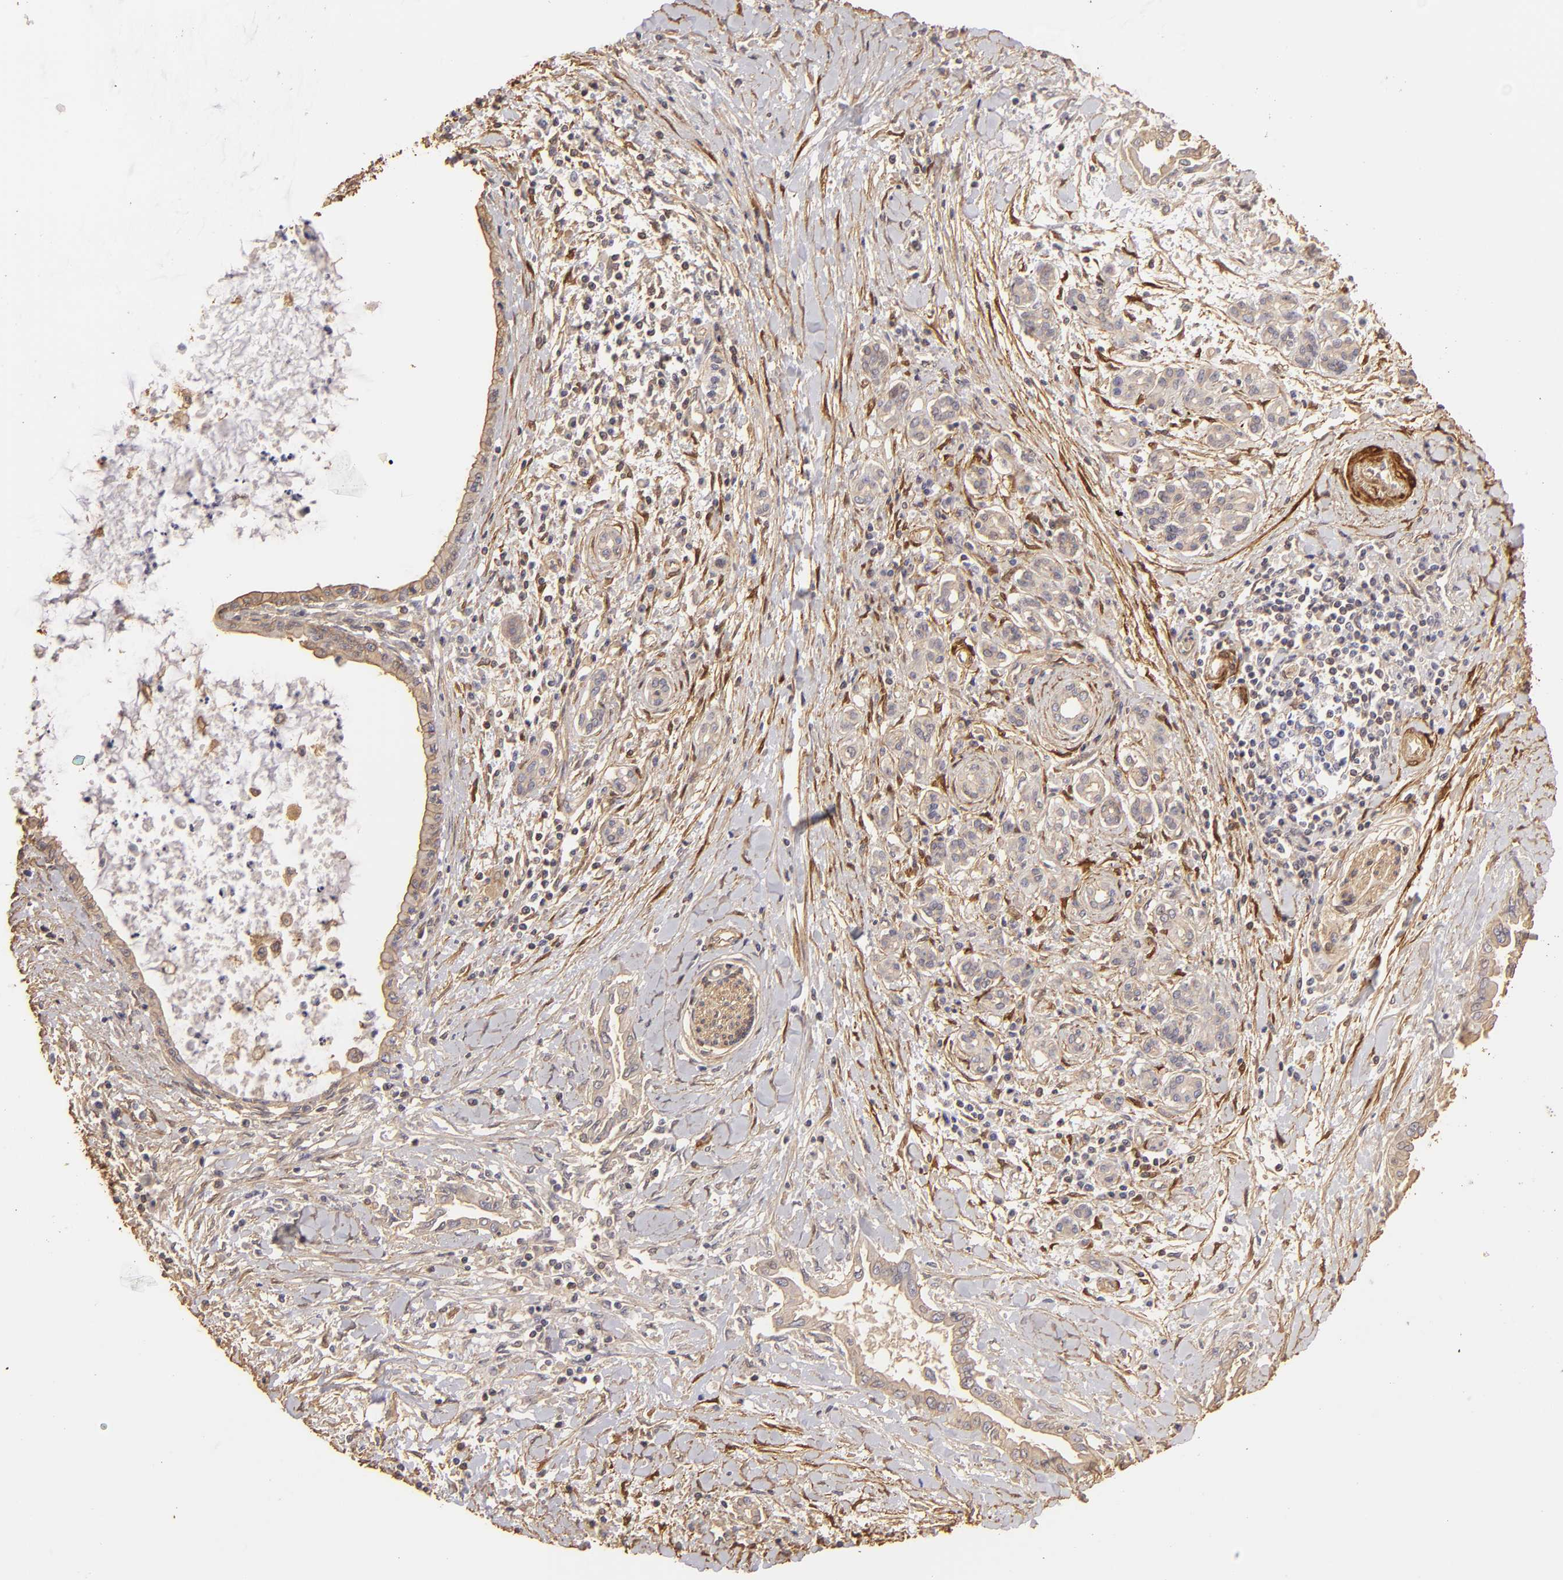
{"staining": {"intensity": "weak", "quantity": "25%-75%", "location": "cytoplasmic/membranous"}, "tissue": "pancreatic cancer", "cell_type": "Tumor cells", "image_type": "cancer", "snomed": [{"axis": "morphology", "description": "Adenocarcinoma, NOS"}, {"axis": "topography", "description": "Pancreas"}], "caption": "Immunohistochemistry (IHC) of human pancreatic cancer demonstrates low levels of weak cytoplasmic/membranous staining in approximately 25%-75% of tumor cells. The staining was performed using DAB to visualize the protein expression in brown, while the nuclei were stained in blue with hematoxylin (Magnification: 20x).", "gene": "HSPB6", "patient": {"sex": "female", "age": 64}}